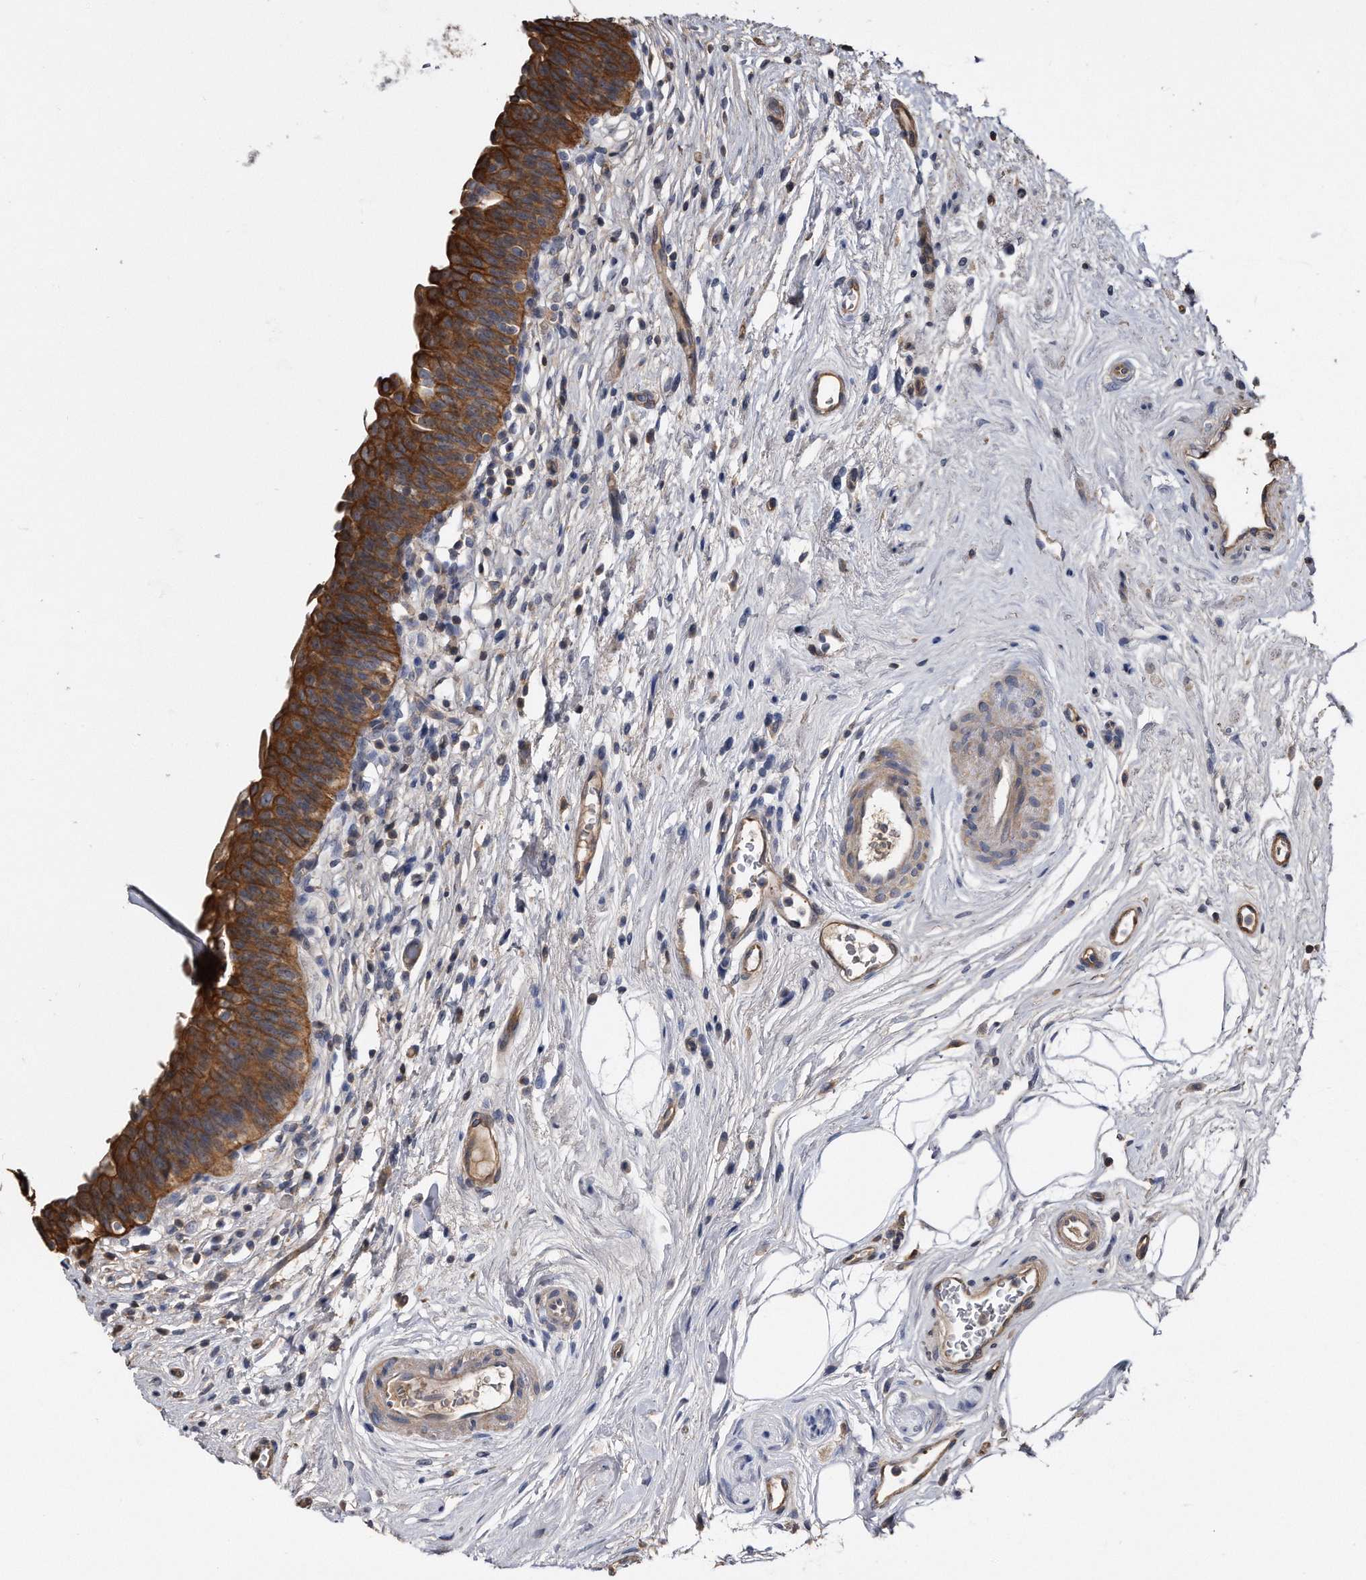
{"staining": {"intensity": "strong", "quantity": "25%-75%", "location": "cytoplasmic/membranous"}, "tissue": "urinary bladder", "cell_type": "Urothelial cells", "image_type": "normal", "snomed": [{"axis": "morphology", "description": "Normal tissue, NOS"}, {"axis": "topography", "description": "Urinary bladder"}], "caption": "A brown stain labels strong cytoplasmic/membranous staining of a protein in urothelial cells of unremarkable urinary bladder. Using DAB (3,3'-diaminobenzidine) (brown) and hematoxylin (blue) stains, captured at high magnification using brightfield microscopy.", "gene": "KCND3", "patient": {"sex": "male", "age": 83}}